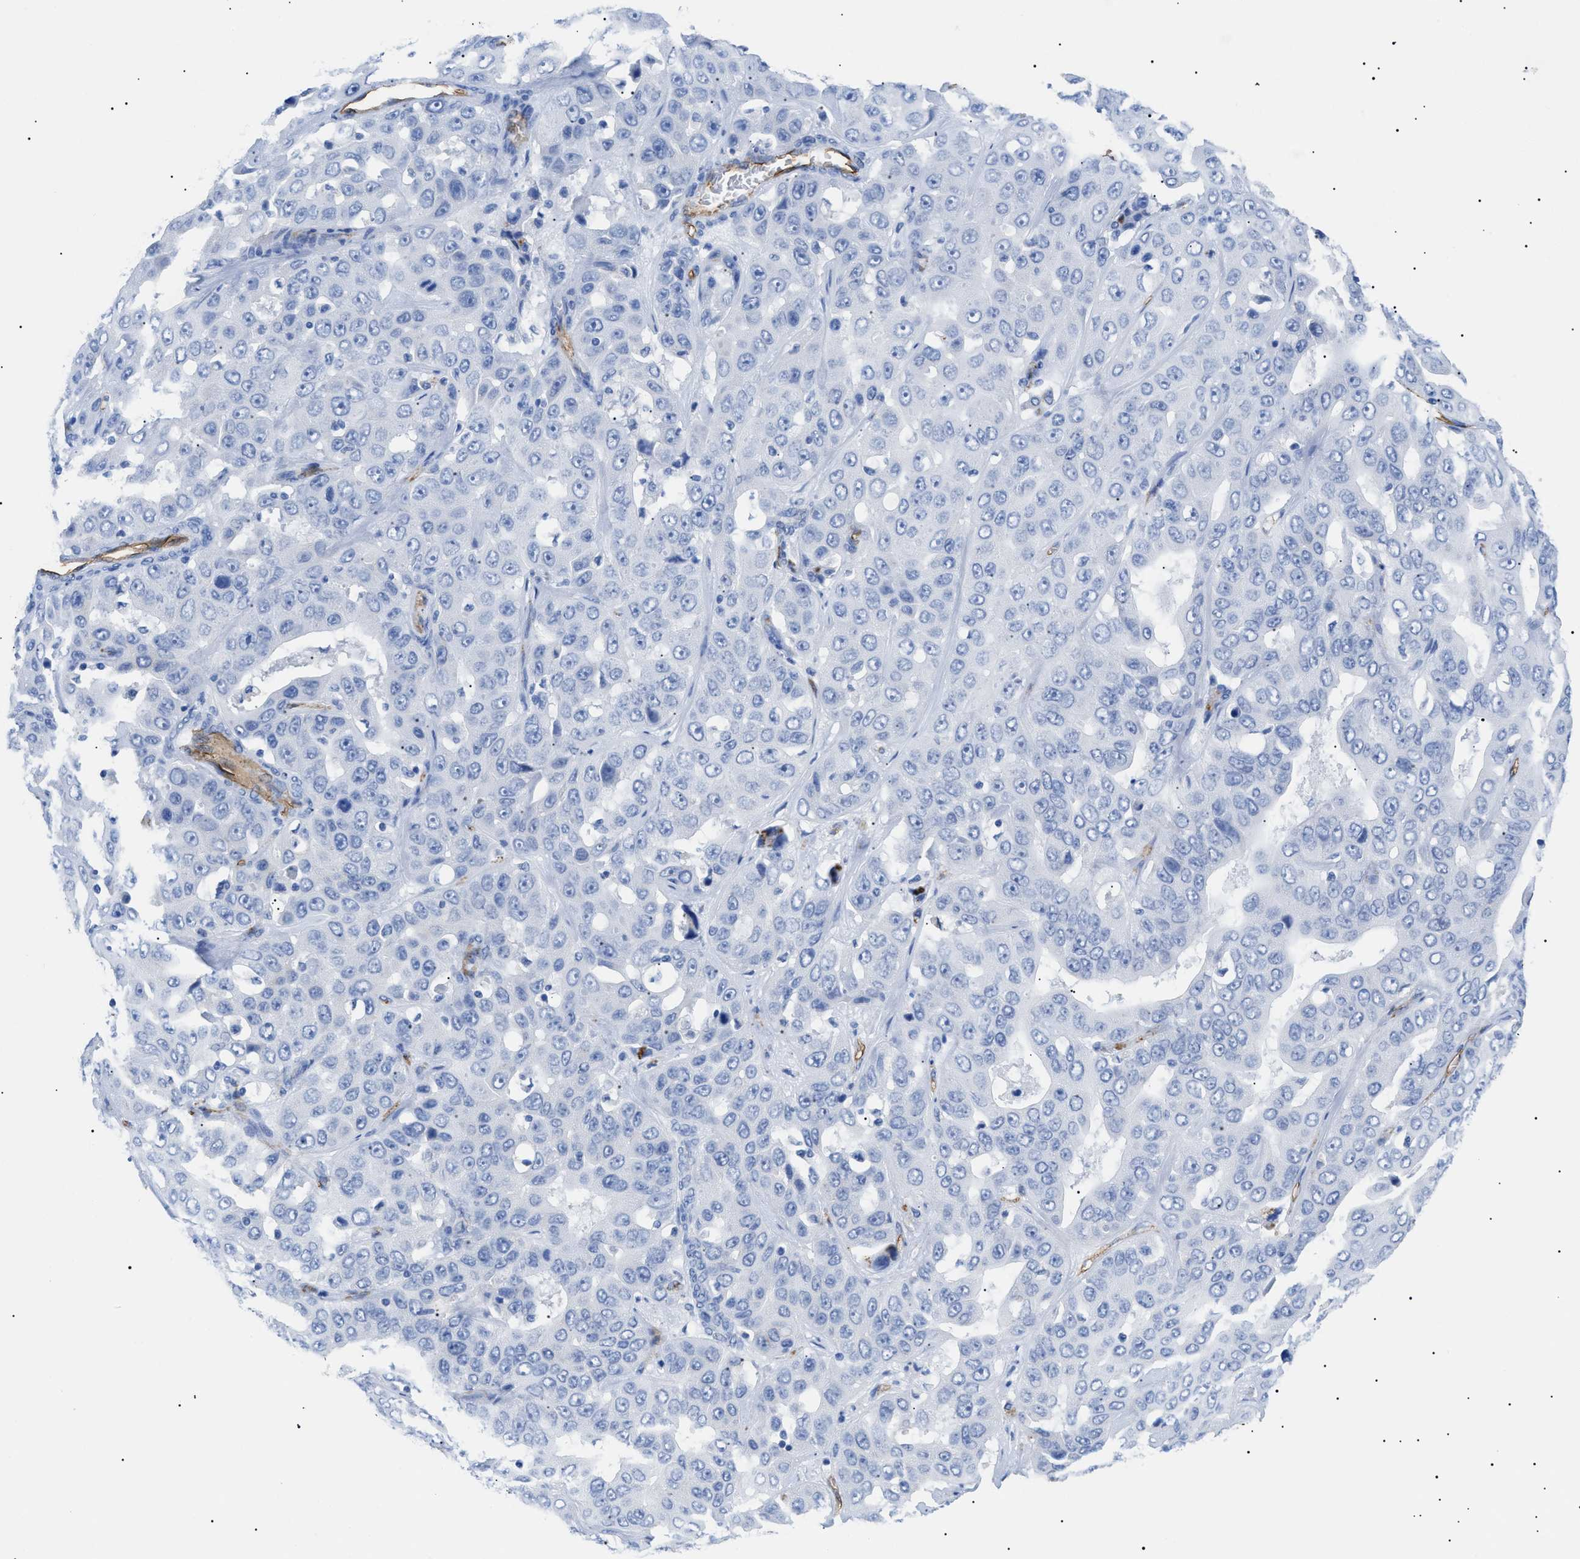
{"staining": {"intensity": "negative", "quantity": "none", "location": "none"}, "tissue": "liver cancer", "cell_type": "Tumor cells", "image_type": "cancer", "snomed": [{"axis": "morphology", "description": "Cholangiocarcinoma"}, {"axis": "topography", "description": "Liver"}], "caption": "Immunohistochemical staining of liver cancer (cholangiocarcinoma) reveals no significant positivity in tumor cells. (DAB (3,3'-diaminobenzidine) immunohistochemistry with hematoxylin counter stain).", "gene": "PODXL", "patient": {"sex": "female", "age": 52}}